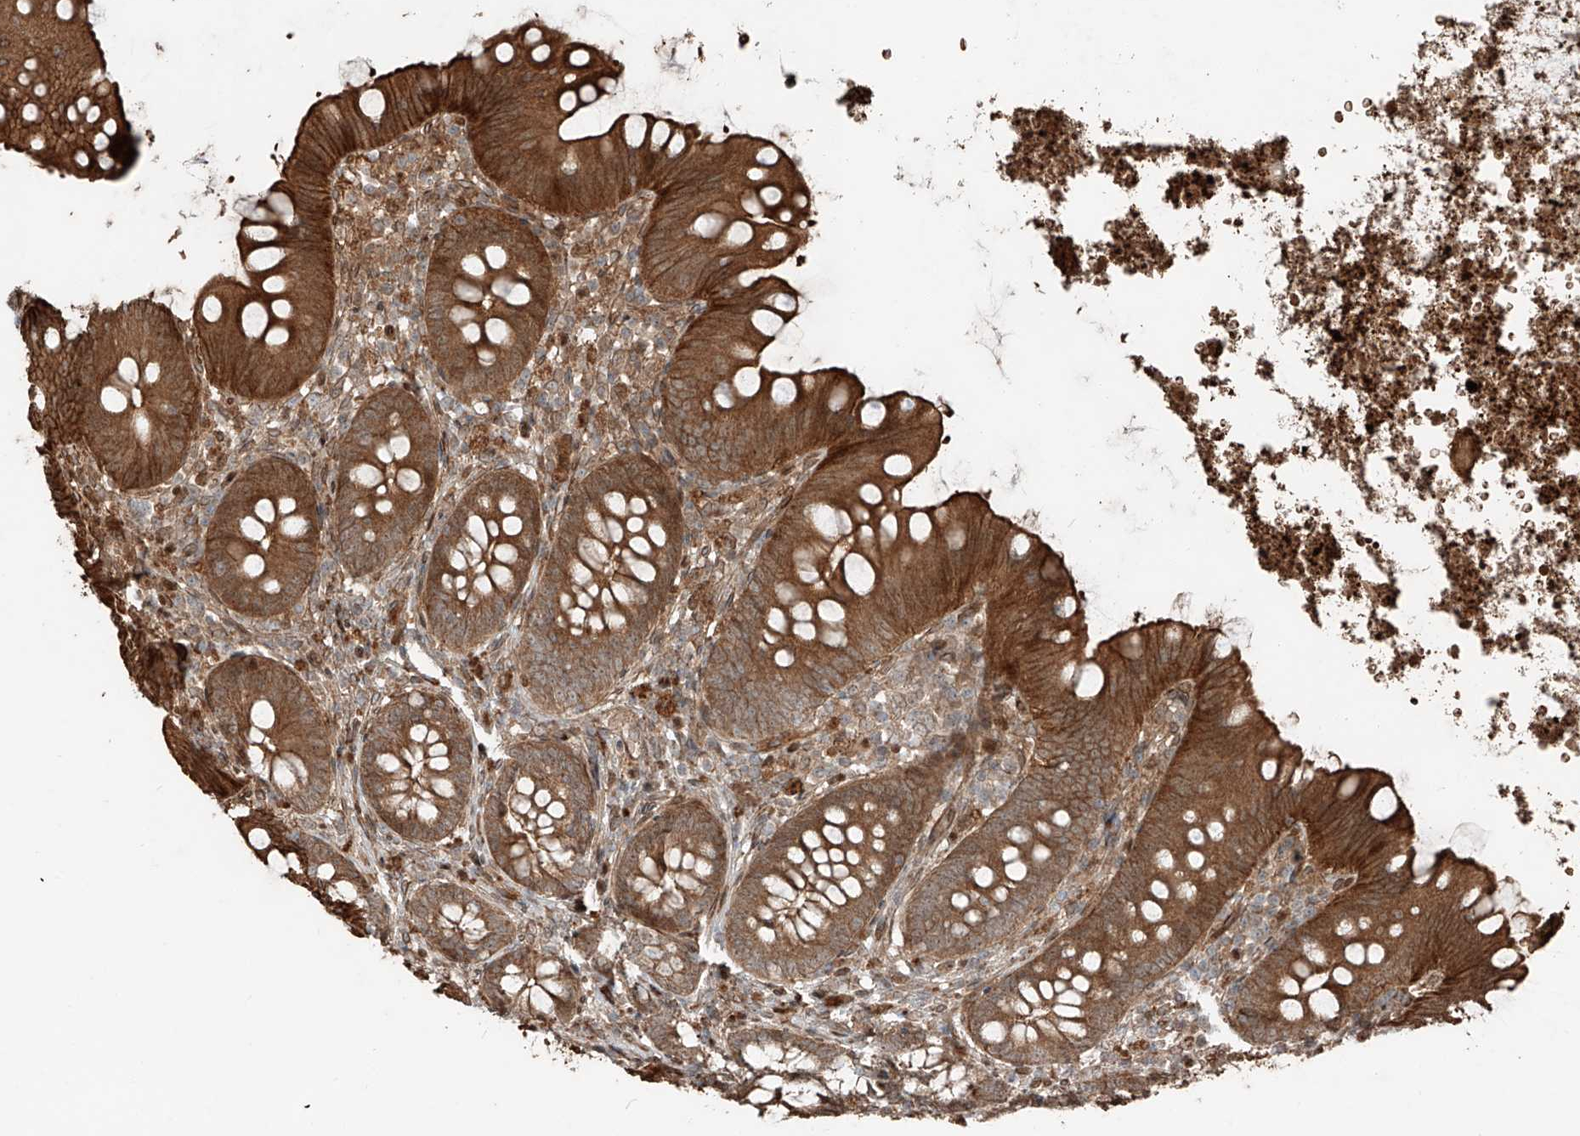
{"staining": {"intensity": "strong", "quantity": ">75%", "location": "cytoplasmic/membranous"}, "tissue": "appendix", "cell_type": "Glandular cells", "image_type": "normal", "snomed": [{"axis": "morphology", "description": "Normal tissue, NOS"}, {"axis": "topography", "description": "Appendix"}], "caption": "Strong cytoplasmic/membranous protein staining is seen in about >75% of glandular cells in appendix.", "gene": "CEP162", "patient": {"sex": "female", "age": 62}}